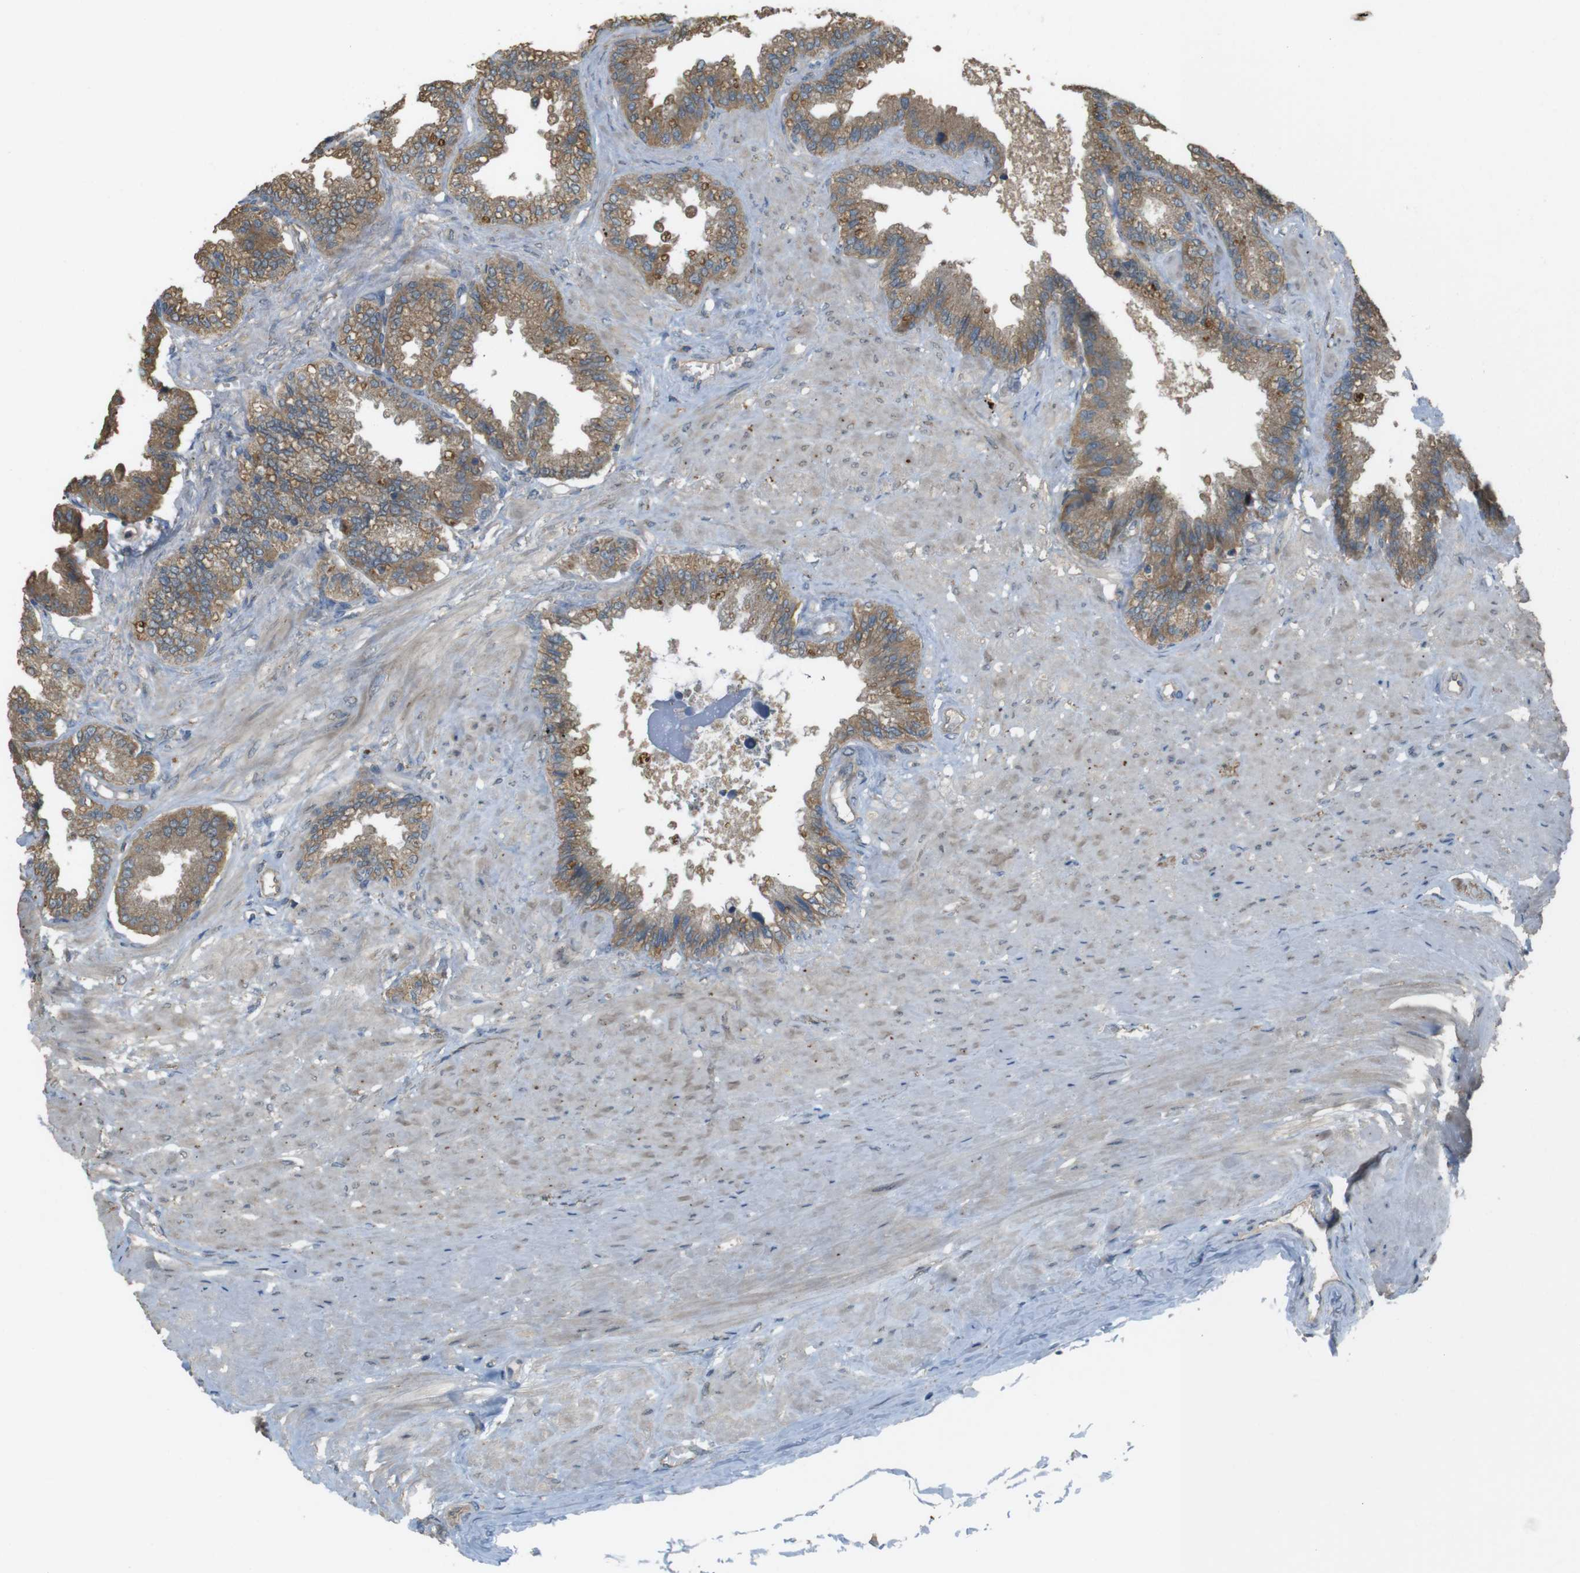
{"staining": {"intensity": "moderate", "quantity": ">75%", "location": "cytoplasmic/membranous"}, "tissue": "seminal vesicle", "cell_type": "Glandular cells", "image_type": "normal", "snomed": [{"axis": "morphology", "description": "Normal tissue, NOS"}, {"axis": "topography", "description": "Seminal veicle"}], "caption": "High-magnification brightfield microscopy of benign seminal vesicle stained with DAB (3,3'-diaminobenzidine) (brown) and counterstained with hematoxylin (blue). glandular cells exhibit moderate cytoplasmic/membranous positivity is present in approximately>75% of cells.", "gene": "ZDHHC20", "patient": {"sex": "male", "age": 46}}